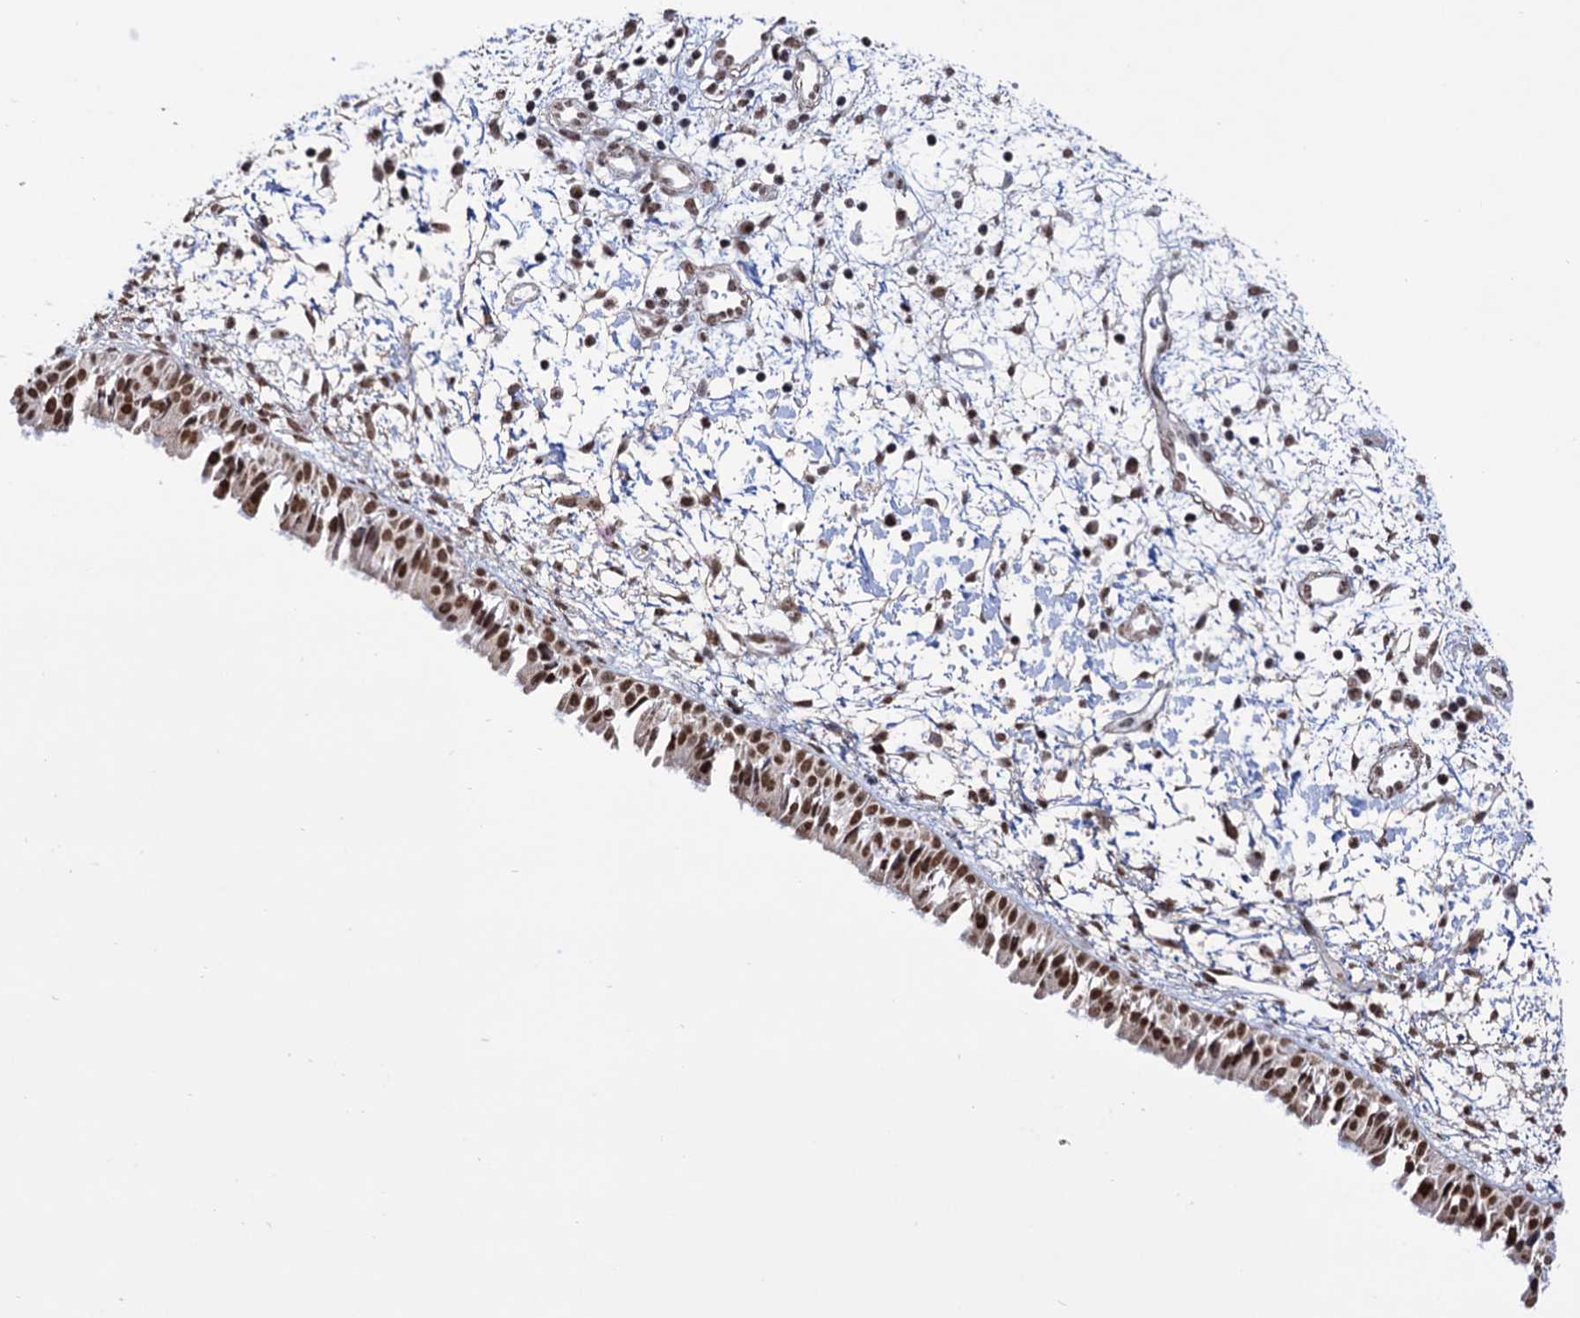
{"staining": {"intensity": "moderate", "quantity": ">75%", "location": "nuclear"}, "tissue": "nasopharynx", "cell_type": "Respiratory epithelial cells", "image_type": "normal", "snomed": [{"axis": "morphology", "description": "Normal tissue, NOS"}, {"axis": "topography", "description": "Nasopharynx"}], "caption": "This image reveals immunohistochemistry staining of normal nasopharynx, with medium moderate nuclear expression in about >75% of respiratory epithelial cells.", "gene": "ABHD10", "patient": {"sex": "male", "age": 22}}